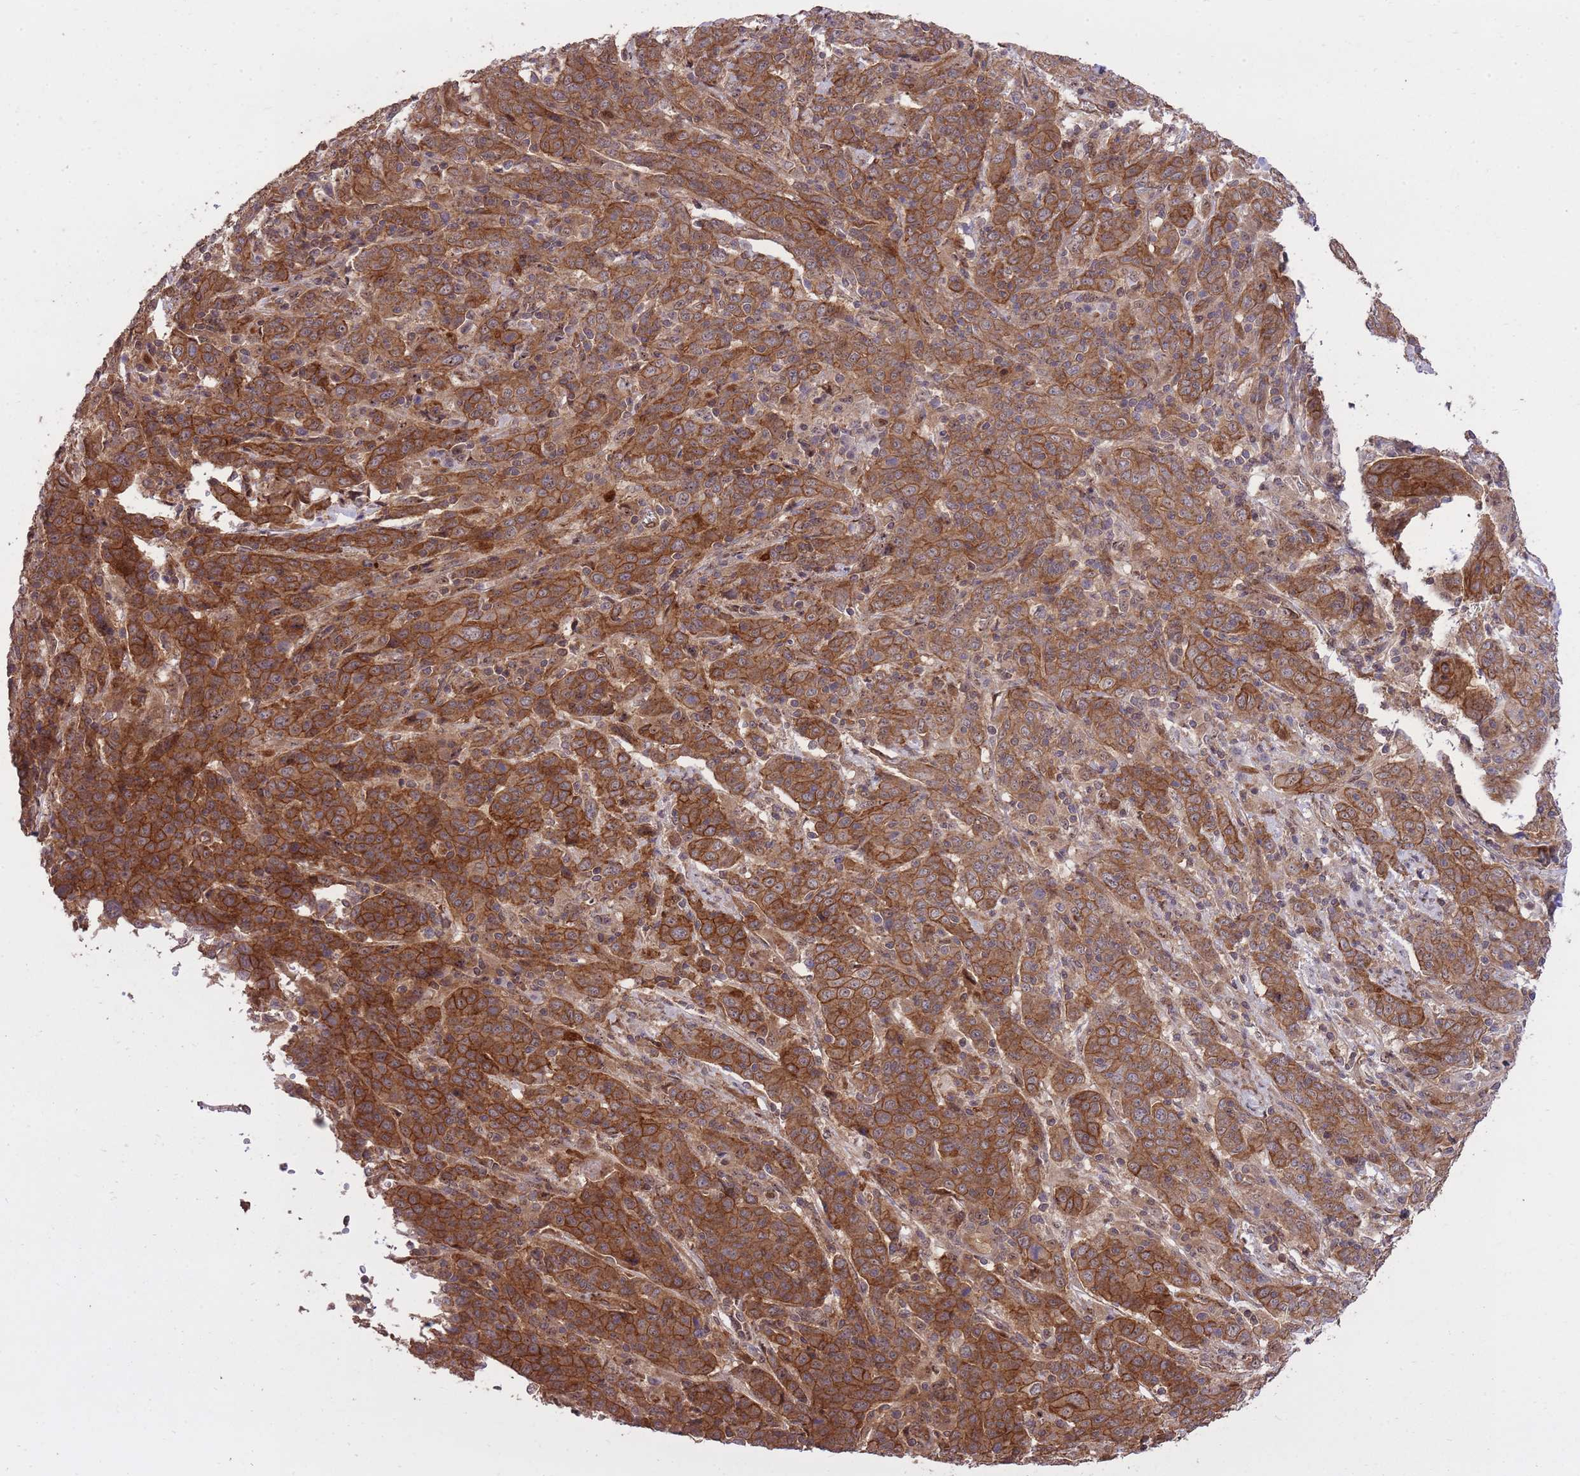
{"staining": {"intensity": "strong", "quantity": ">75%", "location": "cytoplasmic/membranous"}, "tissue": "cervical cancer", "cell_type": "Tumor cells", "image_type": "cancer", "snomed": [{"axis": "morphology", "description": "Squamous cell carcinoma, NOS"}, {"axis": "topography", "description": "Cervix"}], "caption": "Brown immunohistochemical staining in human cervical squamous cell carcinoma shows strong cytoplasmic/membranous staining in about >75% of tumor cells.", "gene": "PLD1", "patient": {"sex": "female", "age": 67}}